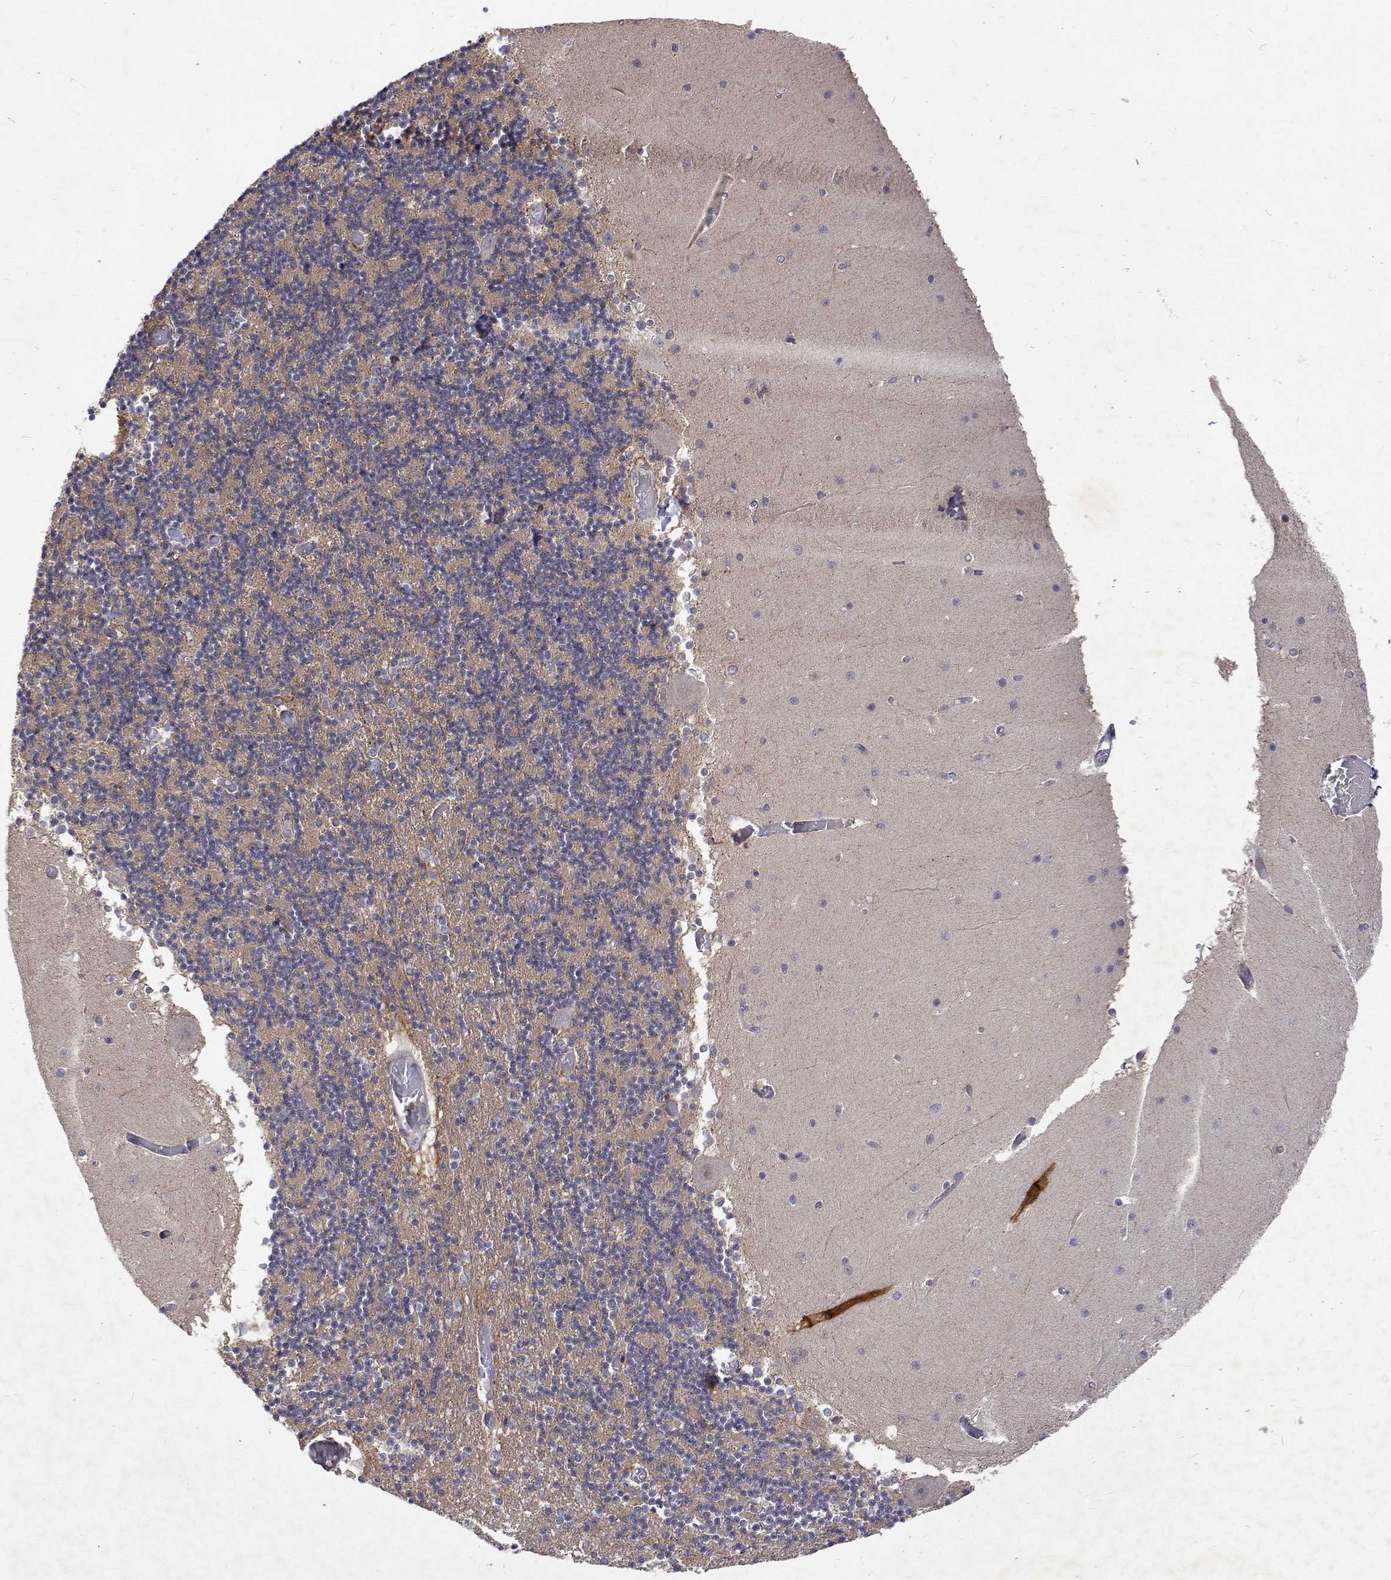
{"staining": {"intensity": "weak", "quantity": "<25%", "location": "cytoplasmic/membranous"}, "tissue": "cerebellum", "cell_type": "Cells in granular layer", "image_type": "normal", "snomed": [{"axis": "morphology", "description": "Normal tissue, NOS"}, {"axis": "topography", "description": "Cerebellum"}], "caption": "Photomicrograph shows no significant protein expression in cells in granular layer of normal cerebellum.", "gene": "ALKBH8", "patient": {"sex": "female", "age": 28}}